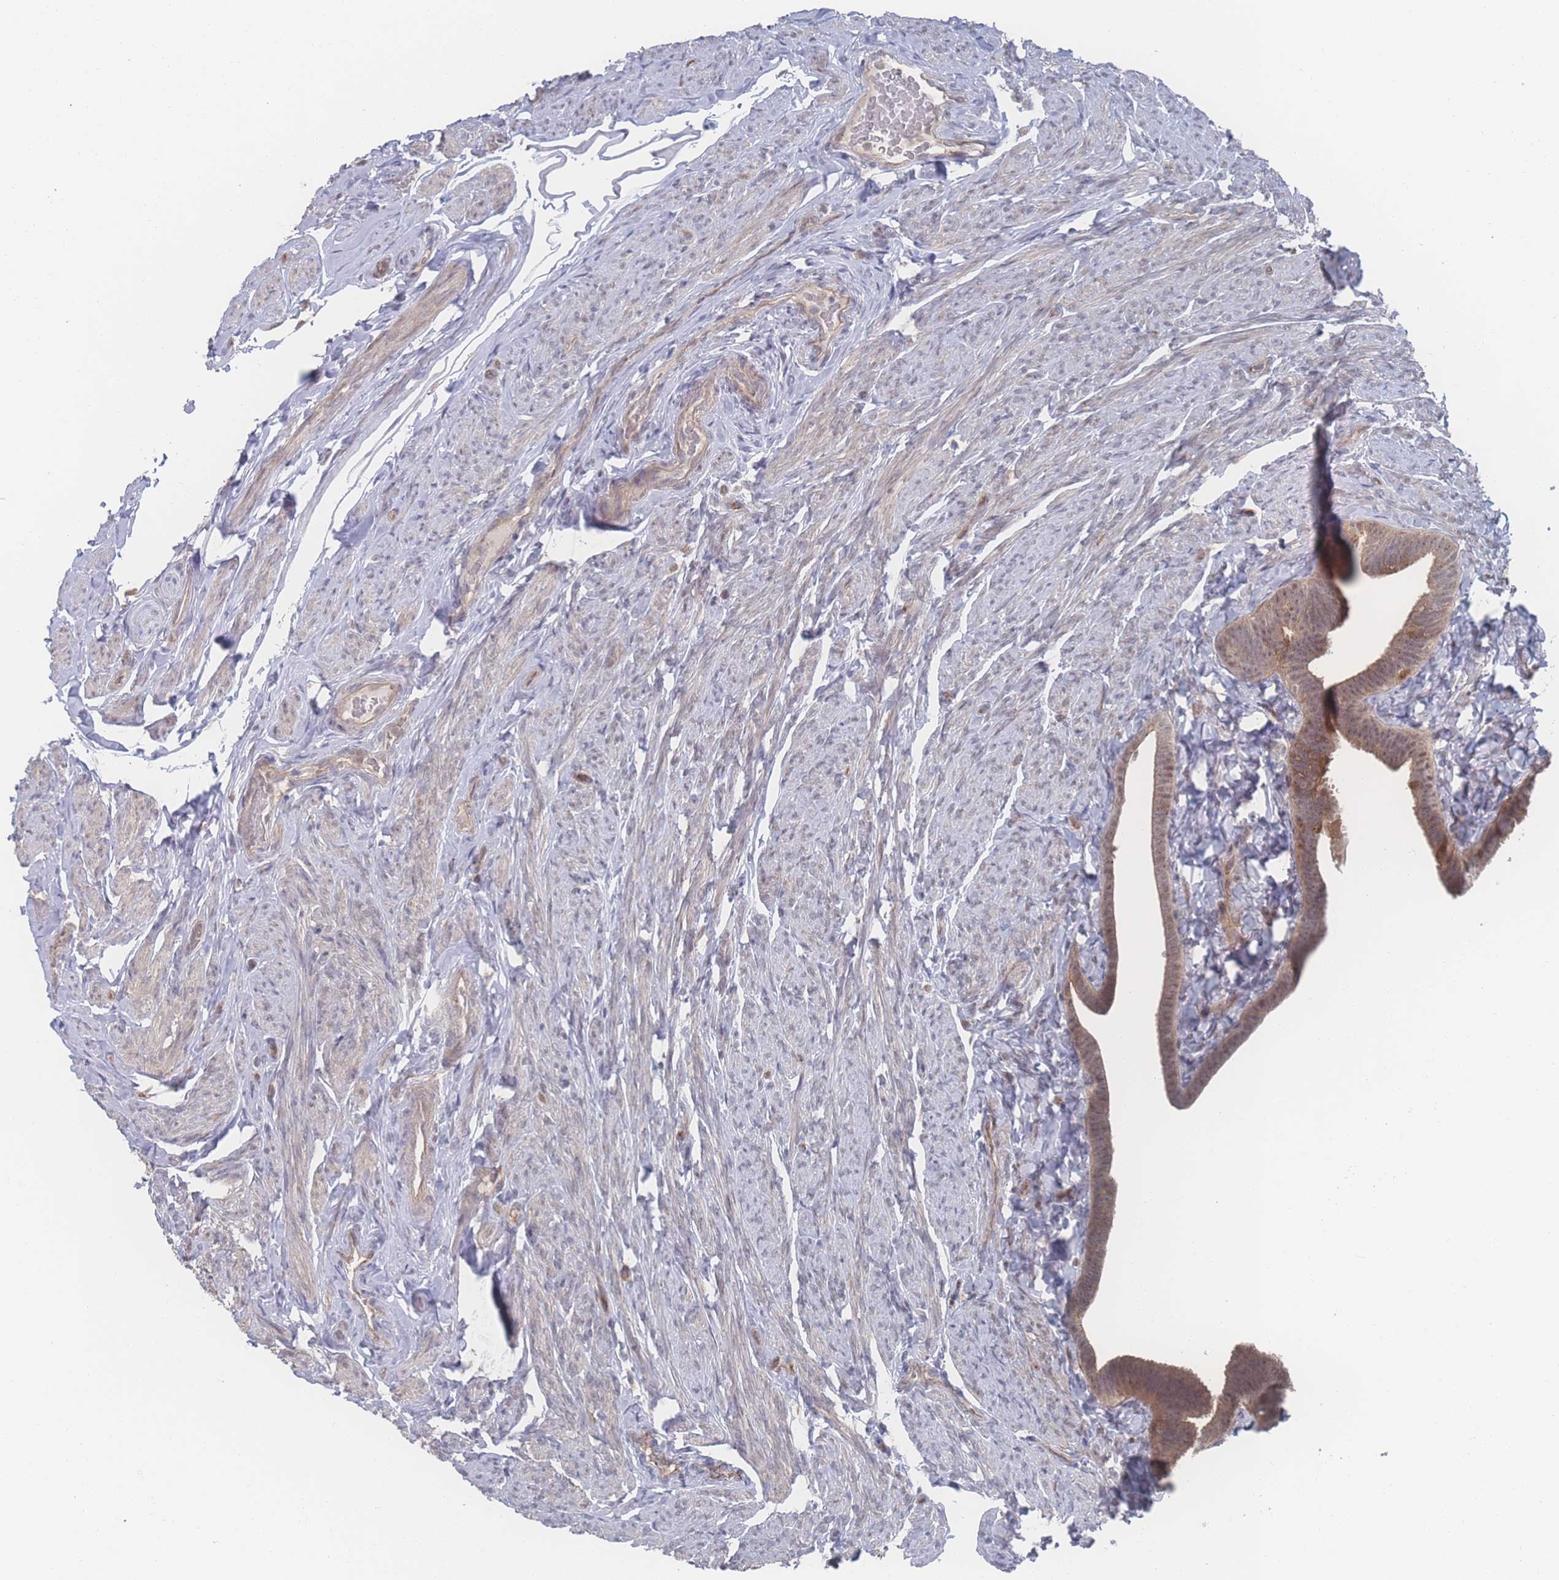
{"staining": {"intensity": "moderate", "quantity": ">75%", "location": "cytoplasmic/membranous,nuclear"}, "tissue": "fallopian tube", "cell_type": "Glandular cells", "image_type": "normal", "snomed": [{"axis": "morphology", "description": "Normal tissue, NOS"}, {"axis": "topography", "description": "Fallopian tube"}], "caption": "A brown stain labels moderate cytoplasmic/membranous,nuclear expression of a protein in glandular cells of benign fallopian tube. (Brightfield microscopy of DAB IHC at high magnification).", "gene": "NBEAL1", "patient": {"sex": "female", "age": 69}}